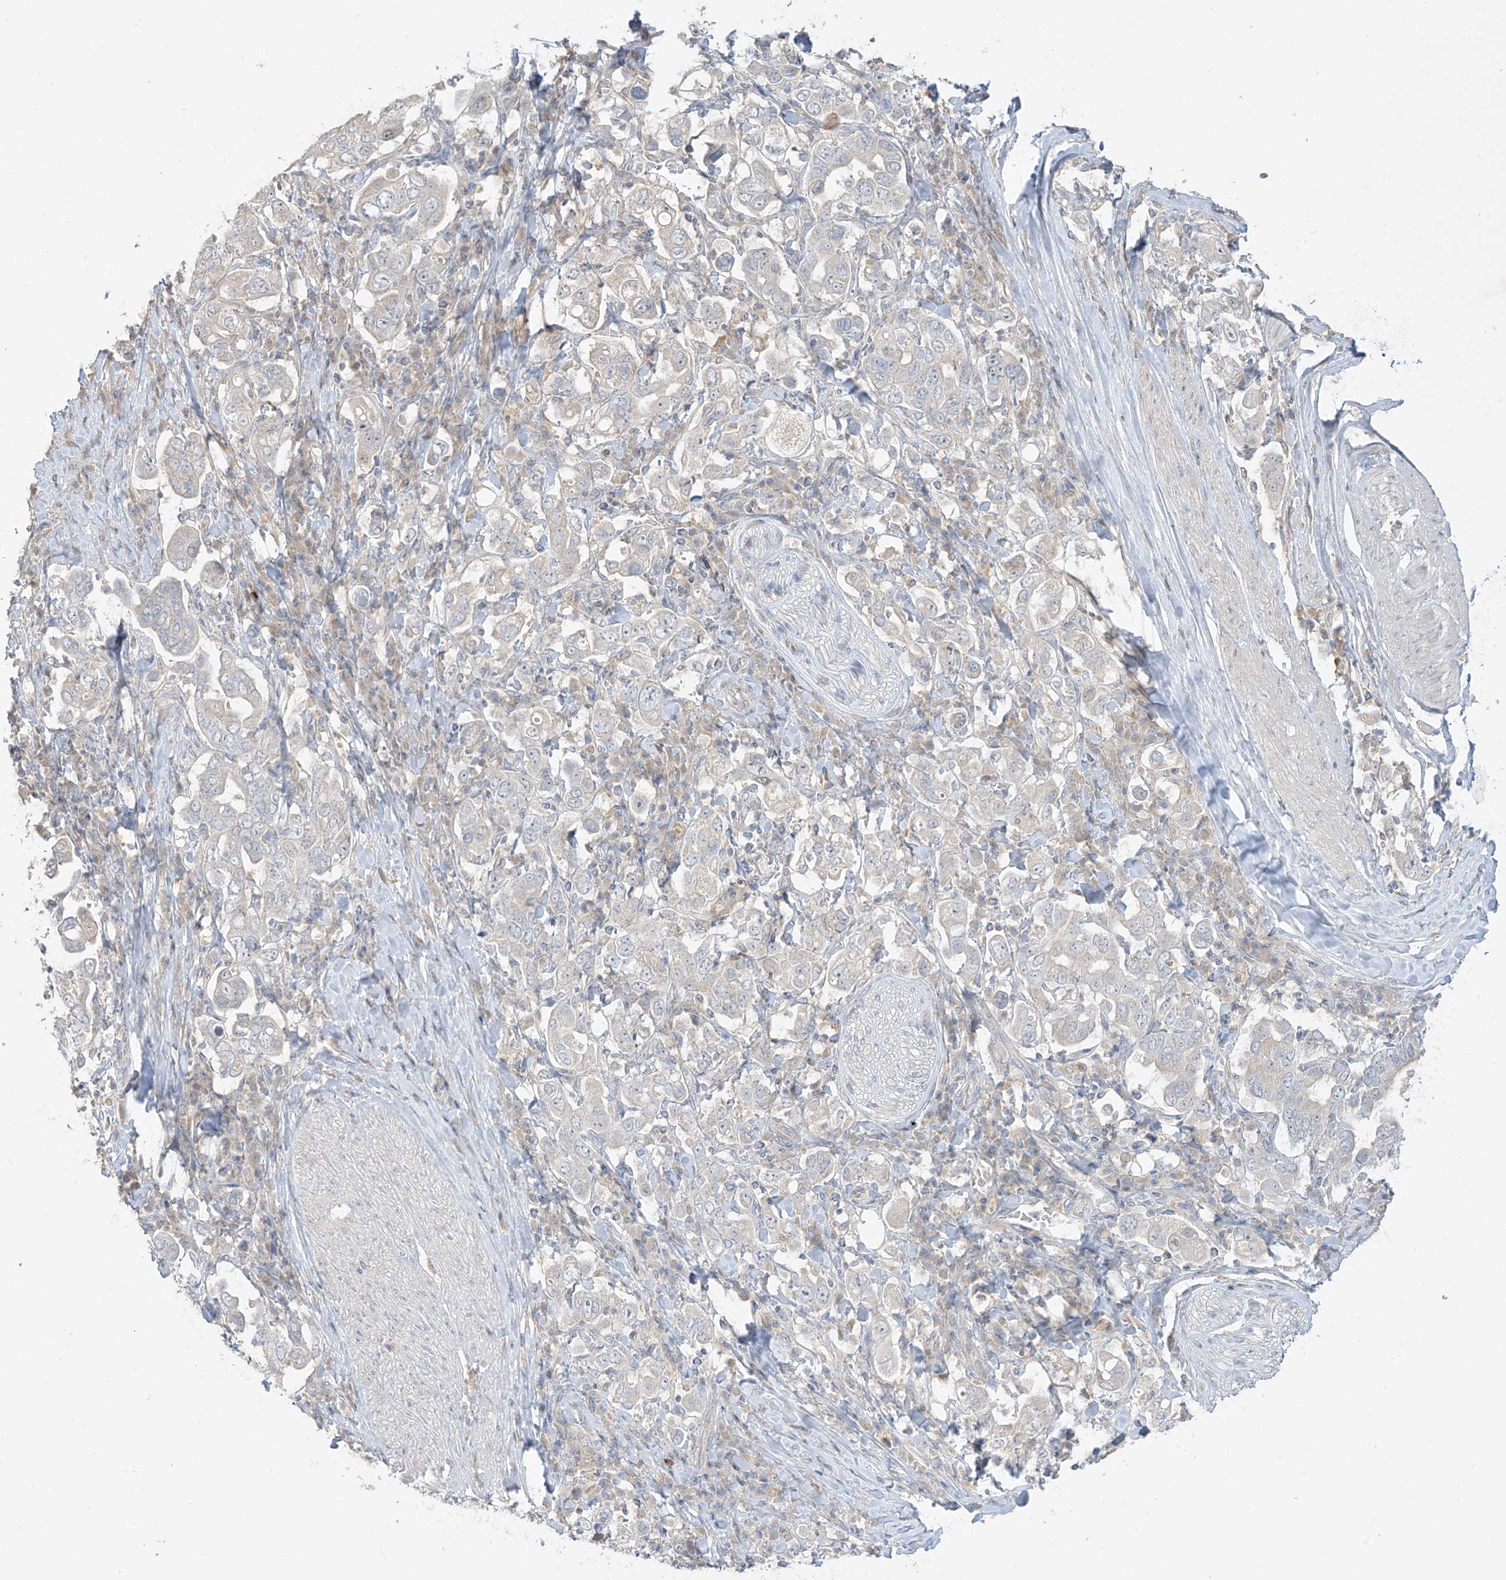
{"staining": {"intensity": "negative", "quantity": "none", "location": "none"}, "tissue": "stomach cancer", "cell_type": "Tumor cells", "image_type": "cancer", "snomed": [{"axis": "morphology", "description": "Adenocarcinoma, NOS"}, {"axis": "topography", "description": "Stomach, upper"}], "caption": "This micrograph is of stomach adenocarcinoma stained with immunohistochemistry to label a protein in brown with the nuclei are counter-stained blue. There is no staining in tumor cells.", "gene": "ANGEL2", "patient": {"sex": "male", "age": 62}}